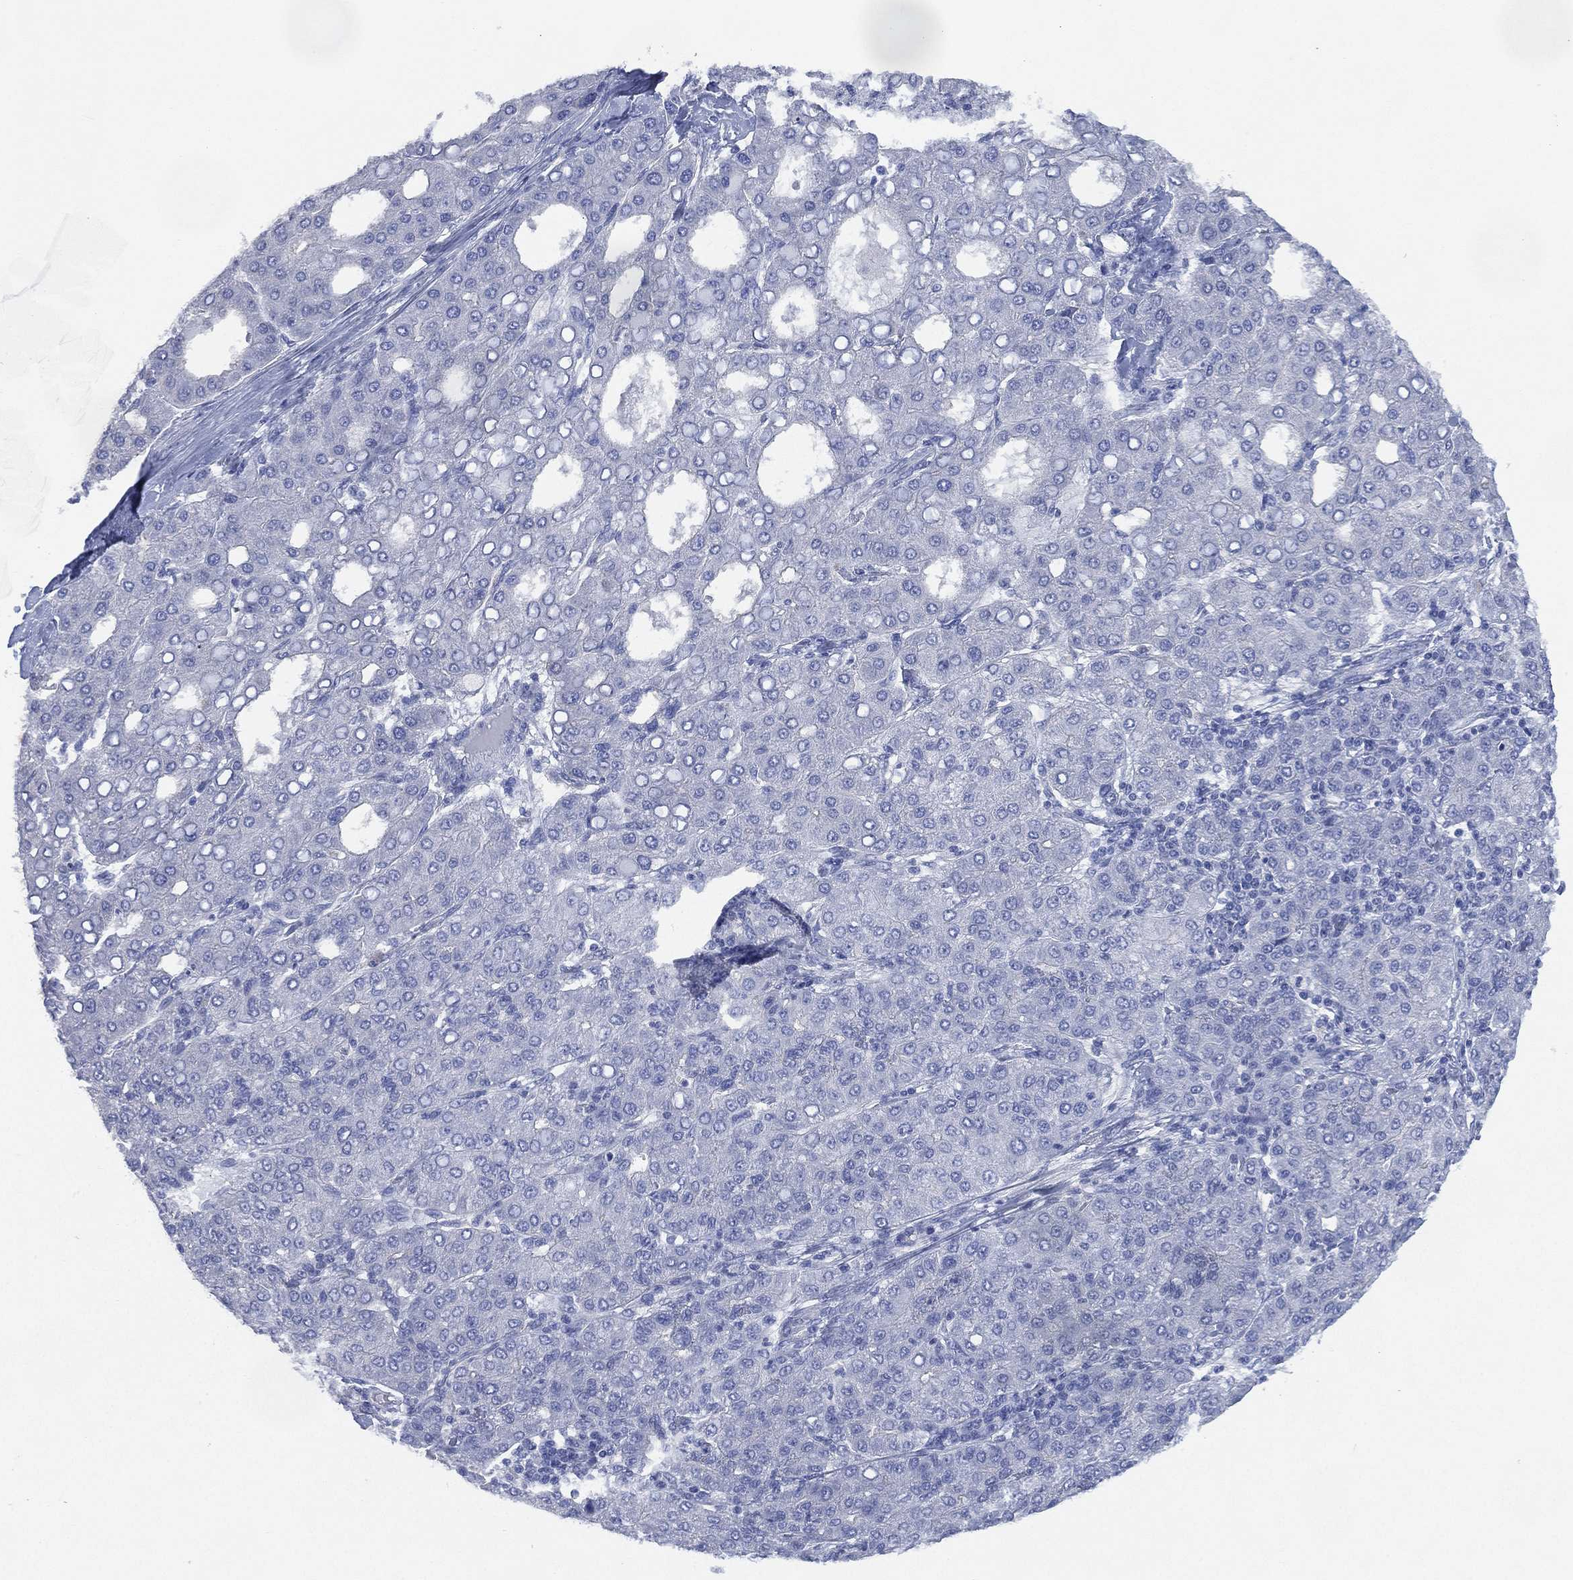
{"staining": {"intensity": "negative", "quantity": "none", "location": "none"}, "tissue": "liver cancer", "cell_type": "Tumor cells", "image_type": "cancer", "snomed": [{"axis": "morphology", "description": "Carcinoma, Hepatocellular, NOS"}, {"axis": "topography", "description": "Liver"}], "caption": "This photomicrograph is of liver cancer stained with immunohistochemistry to label a protein in brown with the nuclei are counter-stained blue. There is no staining in tumor cells.", "gene": "CCDC70", "patient": {"sex": "male", "age": 65}}